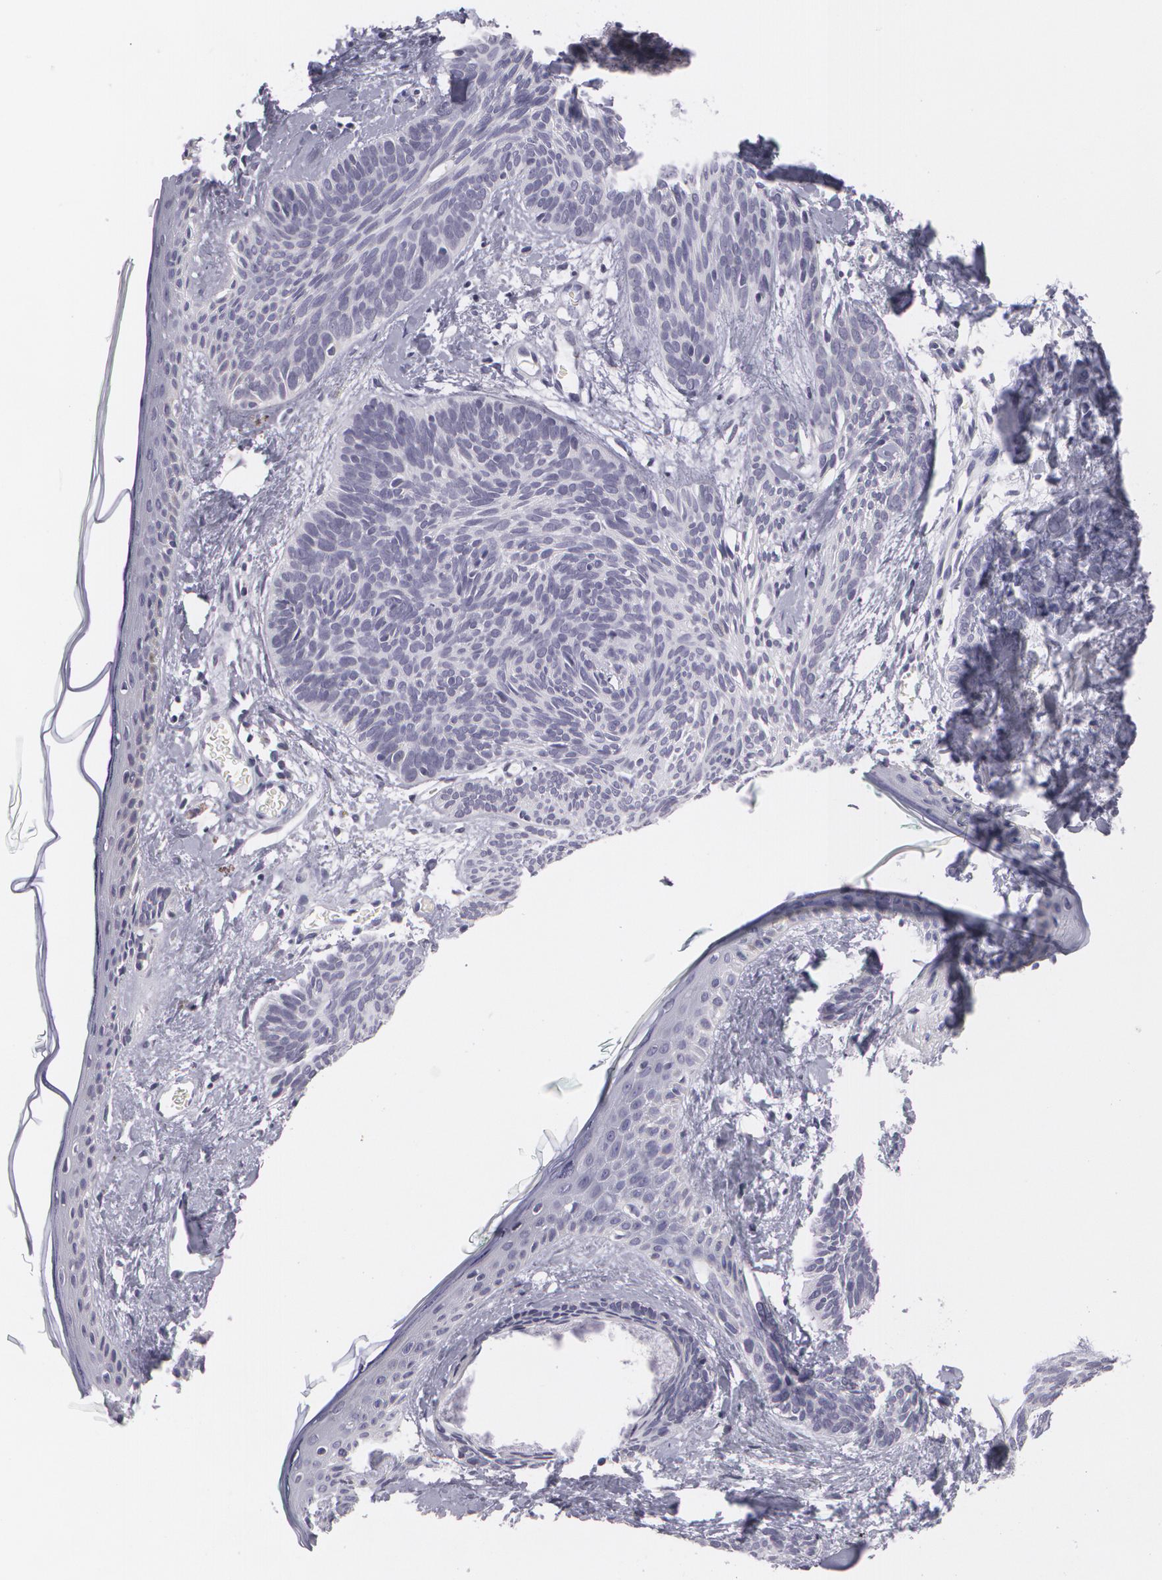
{"staining": {"intensity": "negative", "quantity": "none", "location": "none"}, "tissue": "skin cancer", "cell_type": "Tumor cells", "image_type": "cancer", "snomed": [{"axis": "morphology", "description": "Basal cell carcinoma"}, {"axis": "topography", "description": "Skin"}], "caption": "Tumor cells show no significant positivity in skin cancer (basal cell carcinoma).", "gene": "MBNL3", "patient": {"sex": "female", "age": 81}}